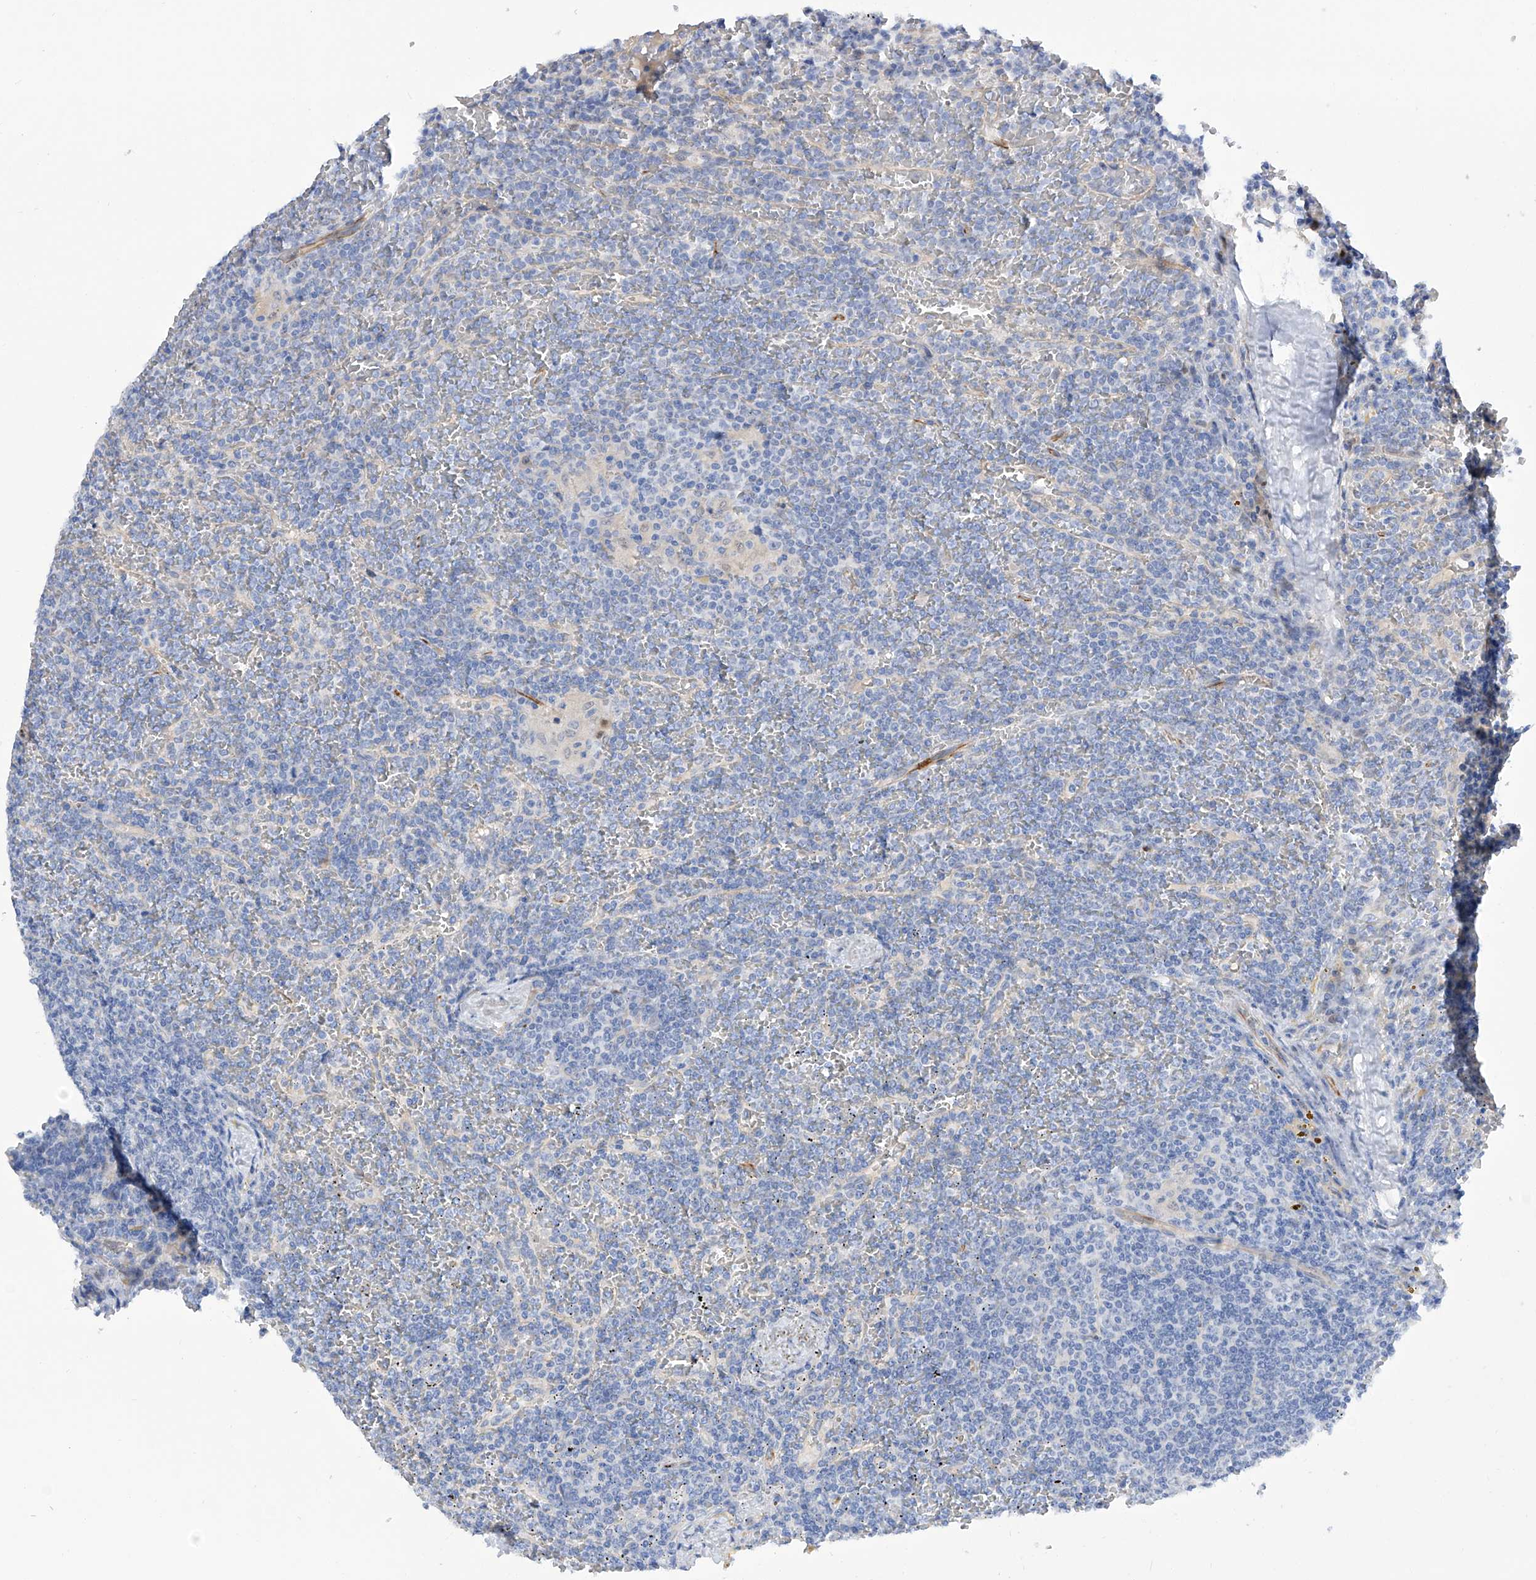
{"staining": {"intensity": "negative", "quantity": "none", "location": "none"}, "tissue": "lymphoma", "cell_type": "Tumor cells", "image_type": "cancer", "snomed": [{"axis": "morphology", "description": "Malignant lymphoma, non-Hodgkin's type, Low grade"}, {"axis": "topography", "description": "Spleen"}], "caption": "Immunohistochemistry photomicrograph of neoplastic tissue: human malignant lymphoma, non-Hodgkin's type (low-grade) stained with DAB displays no significant protein positivity in tumor cells.", "gene": "PGM3", "patient": {"sex": "female", "age": 19}}